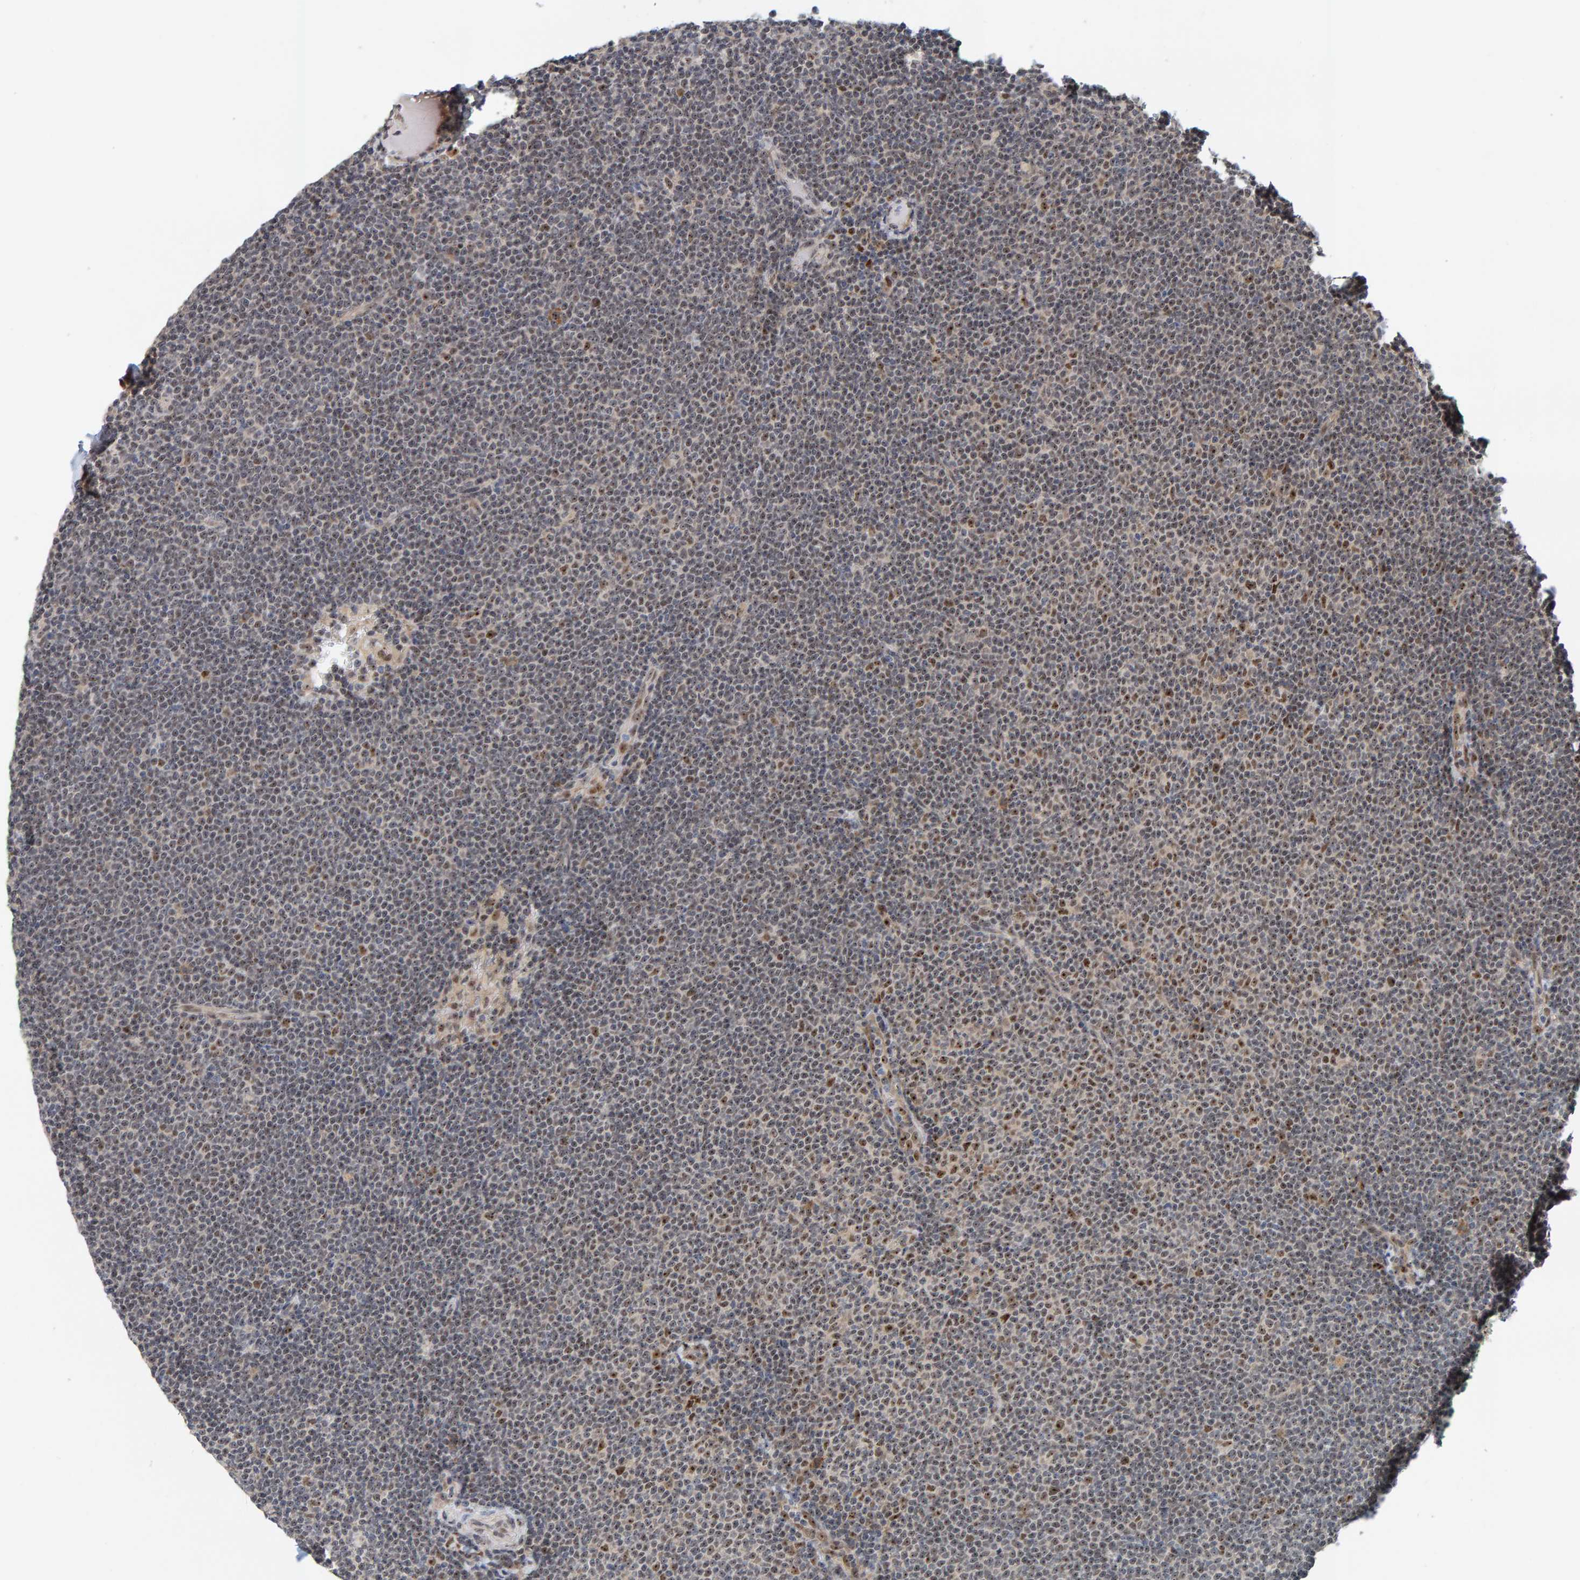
{"staining": {"intensity": "moderate", "quantity": ">75%", "location": "nuclear"}, "tissue": "lymphoma", "cell_type": "Tumor cells", "image_type": "cancer", "snomed": [{"axis": "morphology", "description": "Malignant lymphoma, non-Hodgkin's type, Low grade"}, {"axis": "topography", "description": "Lymph node"}], "caption": "Immunohistochemical staining of lymphoma demonstrates medium levels of moderate nuclear protein expression in approximately >75% of tumor cells.", "gene": "POLR1E", "patient": {"sex": "female", "age": 53}}